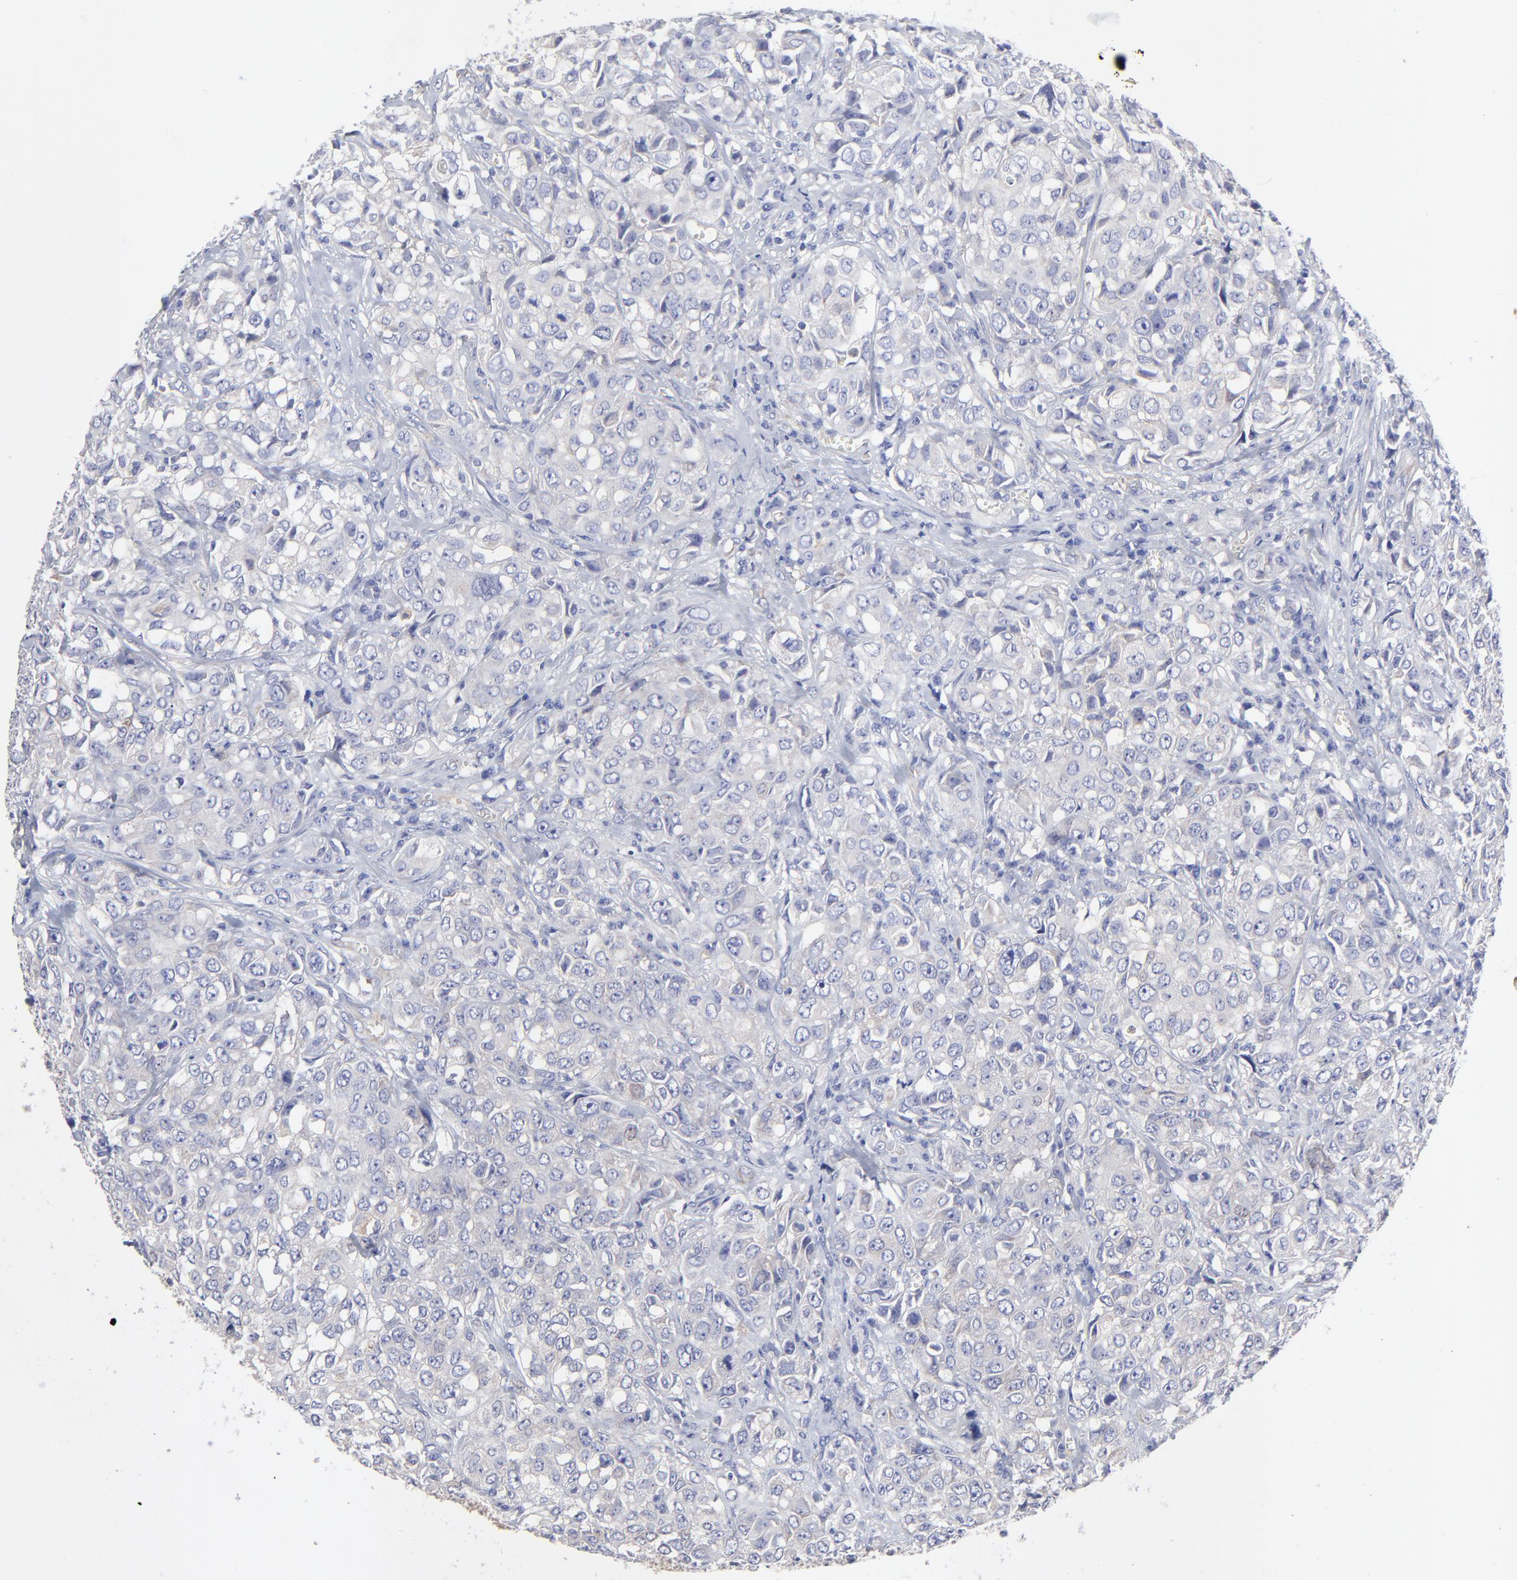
{"staining": {"intensity": "weak", "quantity": "<25%", "location": "cytoplasmic/membranous"}, "tissue": "urothelial cancer", "cell_type": "Tumor cells", "image_type": "cancer", "snomed": [{"axis": "morphology", "description": "Urothelial carcinoma, High grade"}, {"axis": "topography", "description": "Urinary bladder"}], "caption": "A high-resolution histopathology image shows immunohistochemistry staining of high-grade urothelial carcinoma, which displays no significant staining in tumor cells.", "gene": "SULF2", "patient": {"sex": "female", "age": 75}}